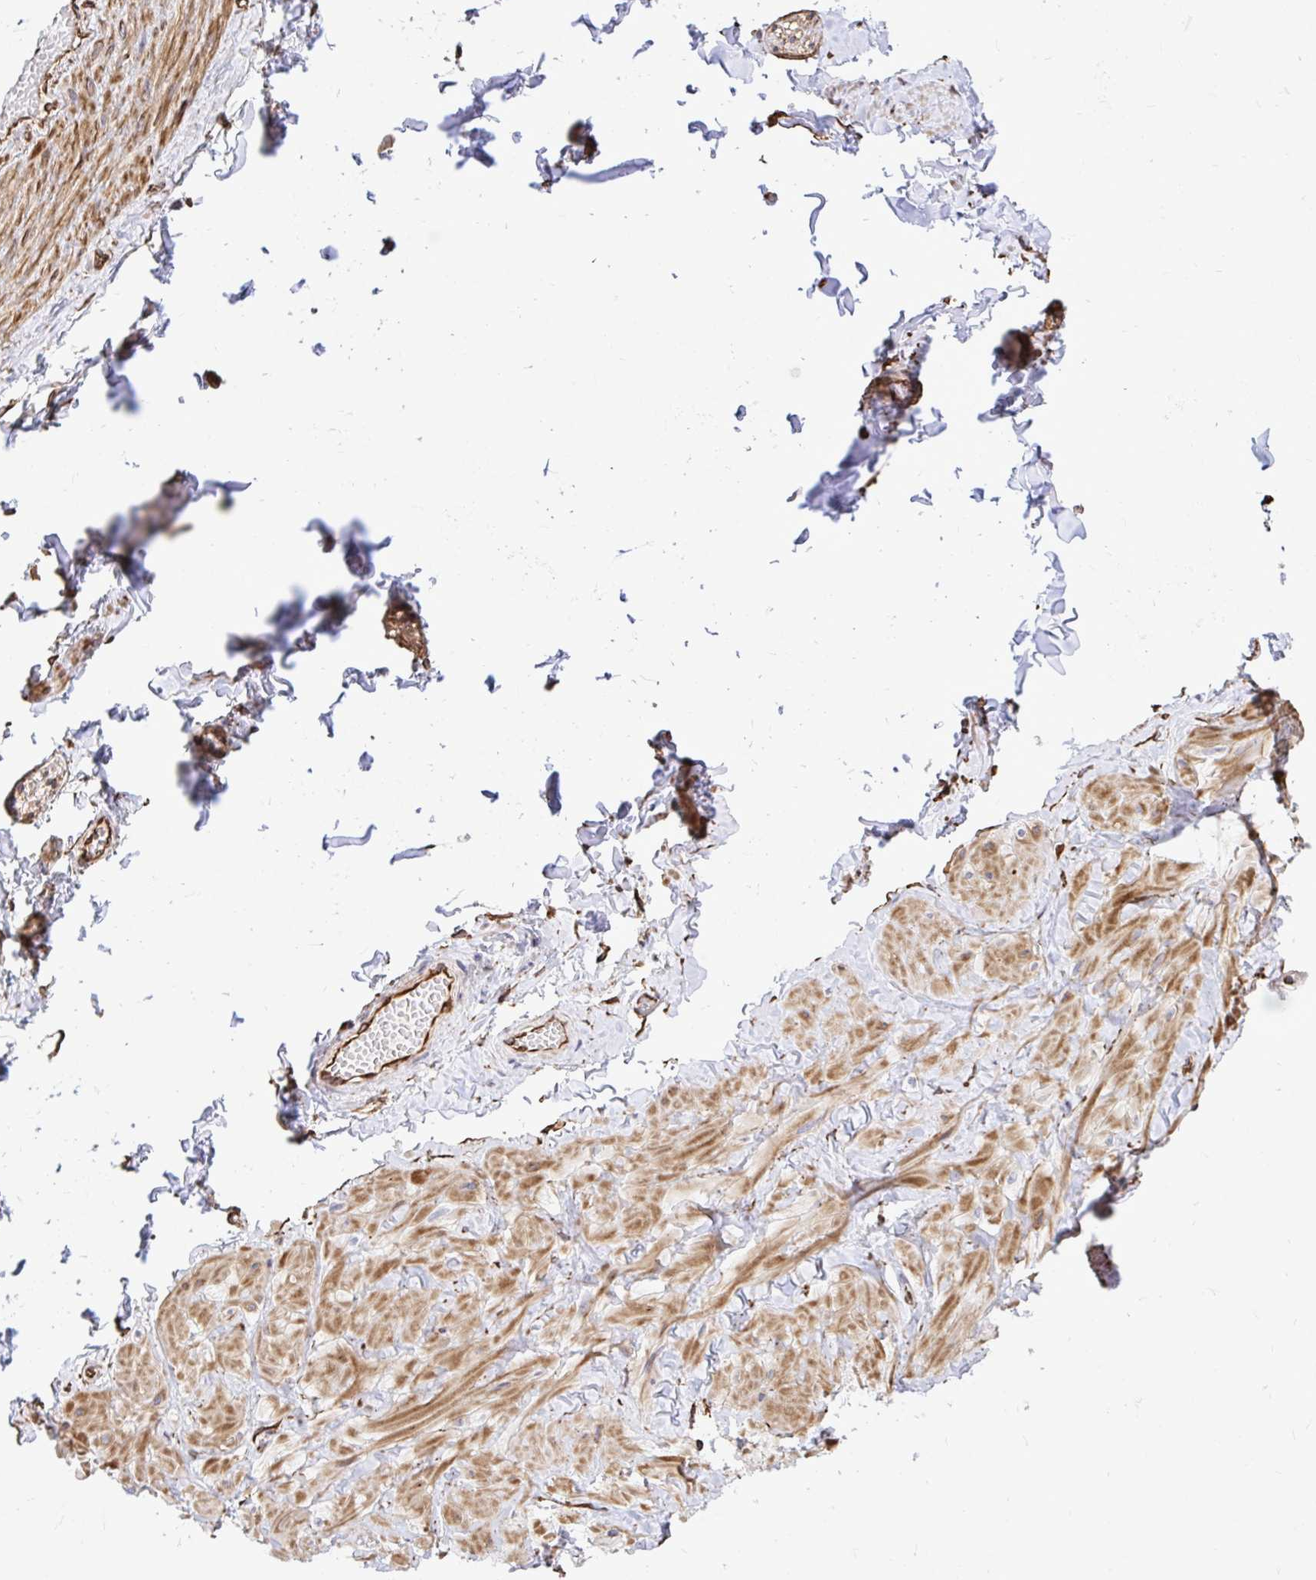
{"staining": {"intensity": "moderate", "quantity": ">75%", "location": "cytoplasmic/membranous"}, "tissue": "adipose tissue", "cell_type": "Adipocytes", "image_type": "normal", "snomed": [{"axis": "morphology", "description": "Normal tissue, NOS"}, {"axis": "topography", "description": "Soft tissue"}, {"axis": "topography", "description": "Adipose tissue"}, {"axis": "topography", "description": "Vascular tissue"}, {"axis": "topography", "description": "Peripheral nerve tissue"}], "caption": "Immunohistochemistry (IHC) micrograph of unremarkable human adipose tissue stained for a protein (brown), which demonstrates medium levels of moderate cytoplasmic/membranous staining in approximately >75% of adipocytes.", "gene": "RNF103", "patient": {"sex": "male", "age": 29}}